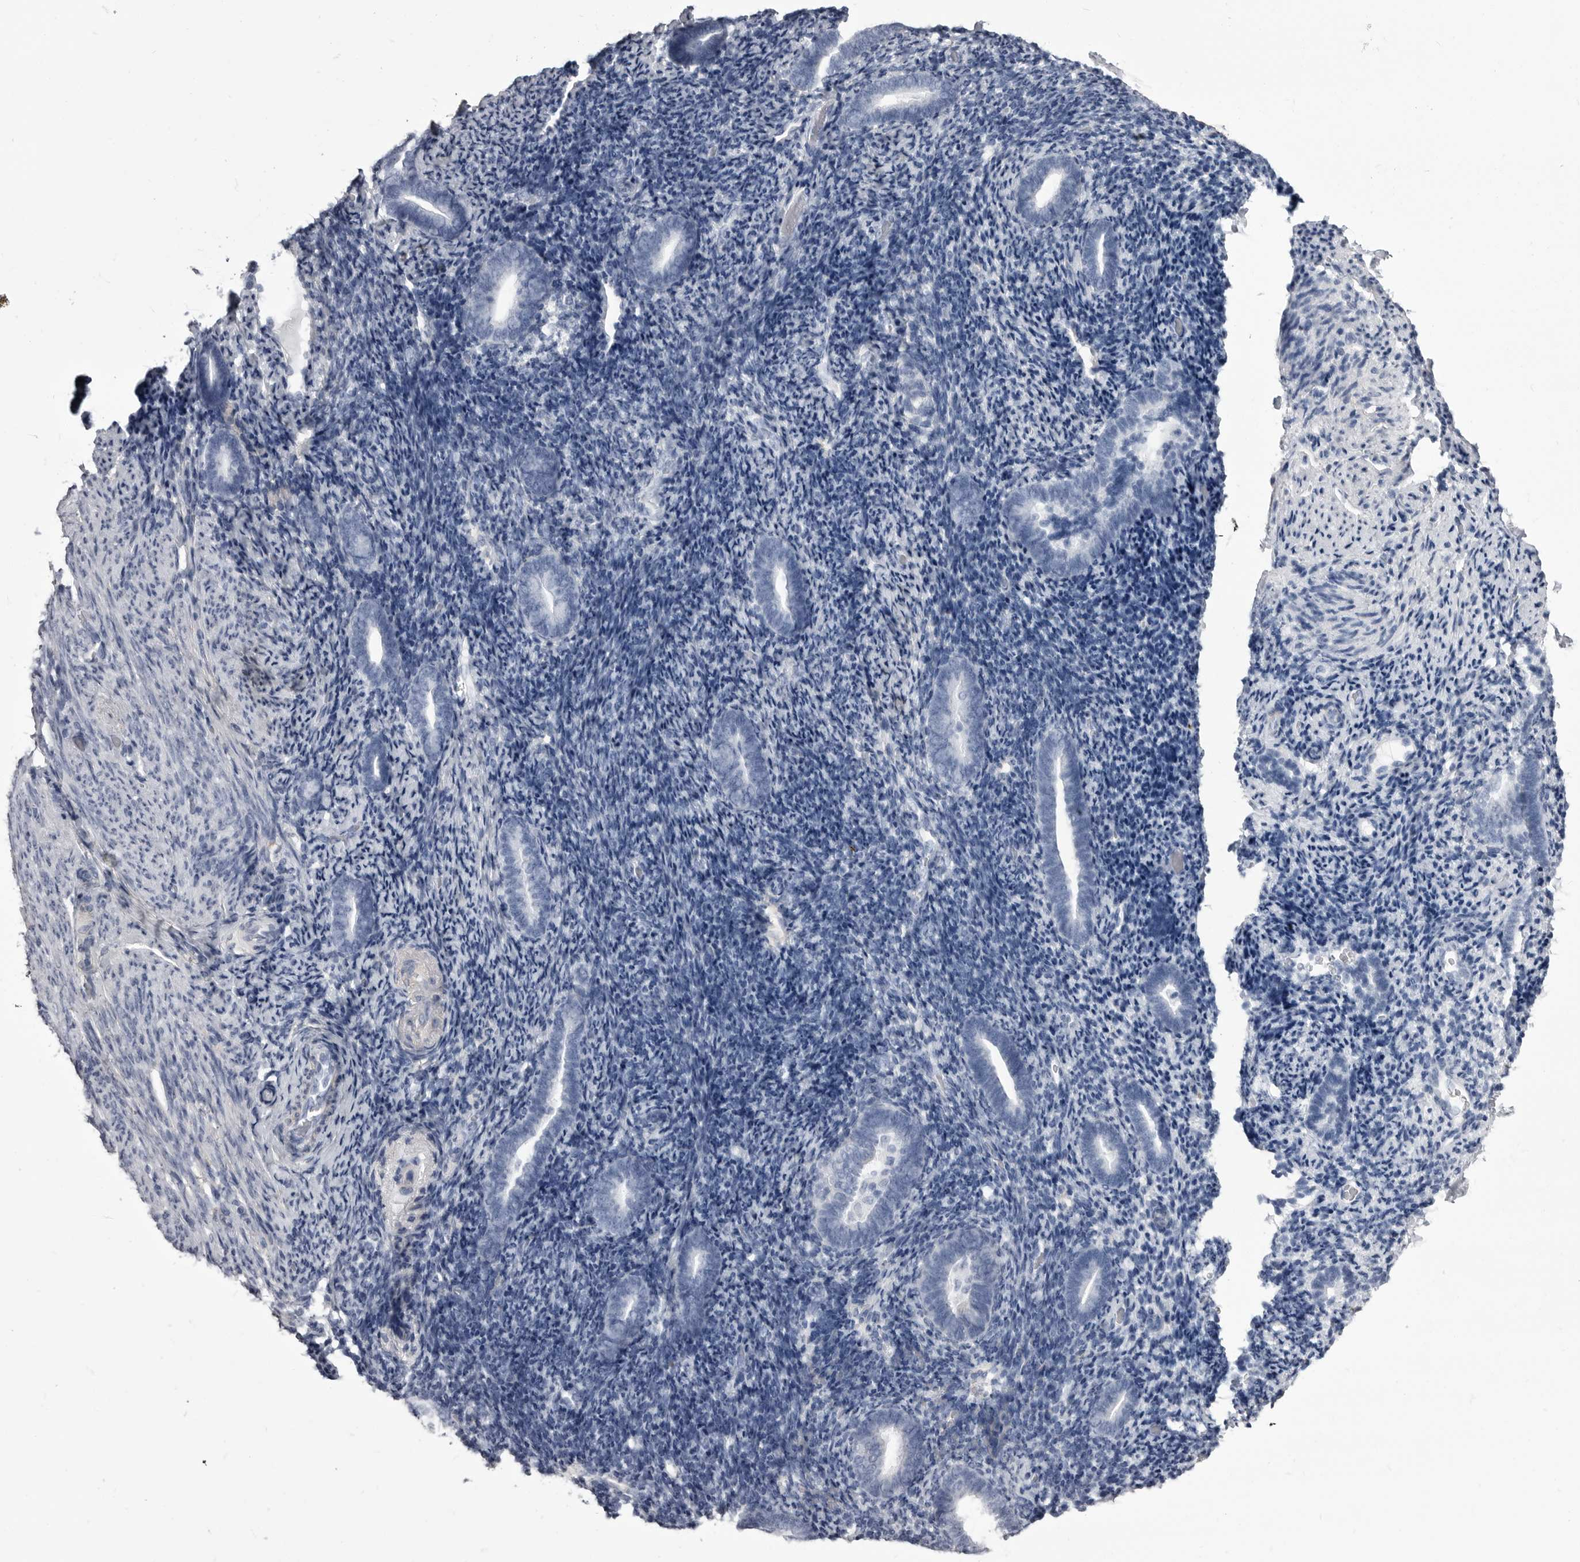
{"staining": {"intensity": "negative", "quantity": "none", "location": "none"}, "tissue": "endometrium", "cell_type": "Cells in endometrial stroma", "image_type": "normal", "snomed": [{"axis": "morphology", "description": "Normal tissue, NOS"}, {"axis": "topography", "description": "Endometrium"}], "caption": "Immunohistochemistry photomicrograph of unremarkable endometrium: endometrium stained with DAB (3,3'-diaminobenzidine) exhibits no significant protein staining in cells in endometrial stroma.", "gene": "ANK2", "patient": {"sex": "female", "age": 51}}